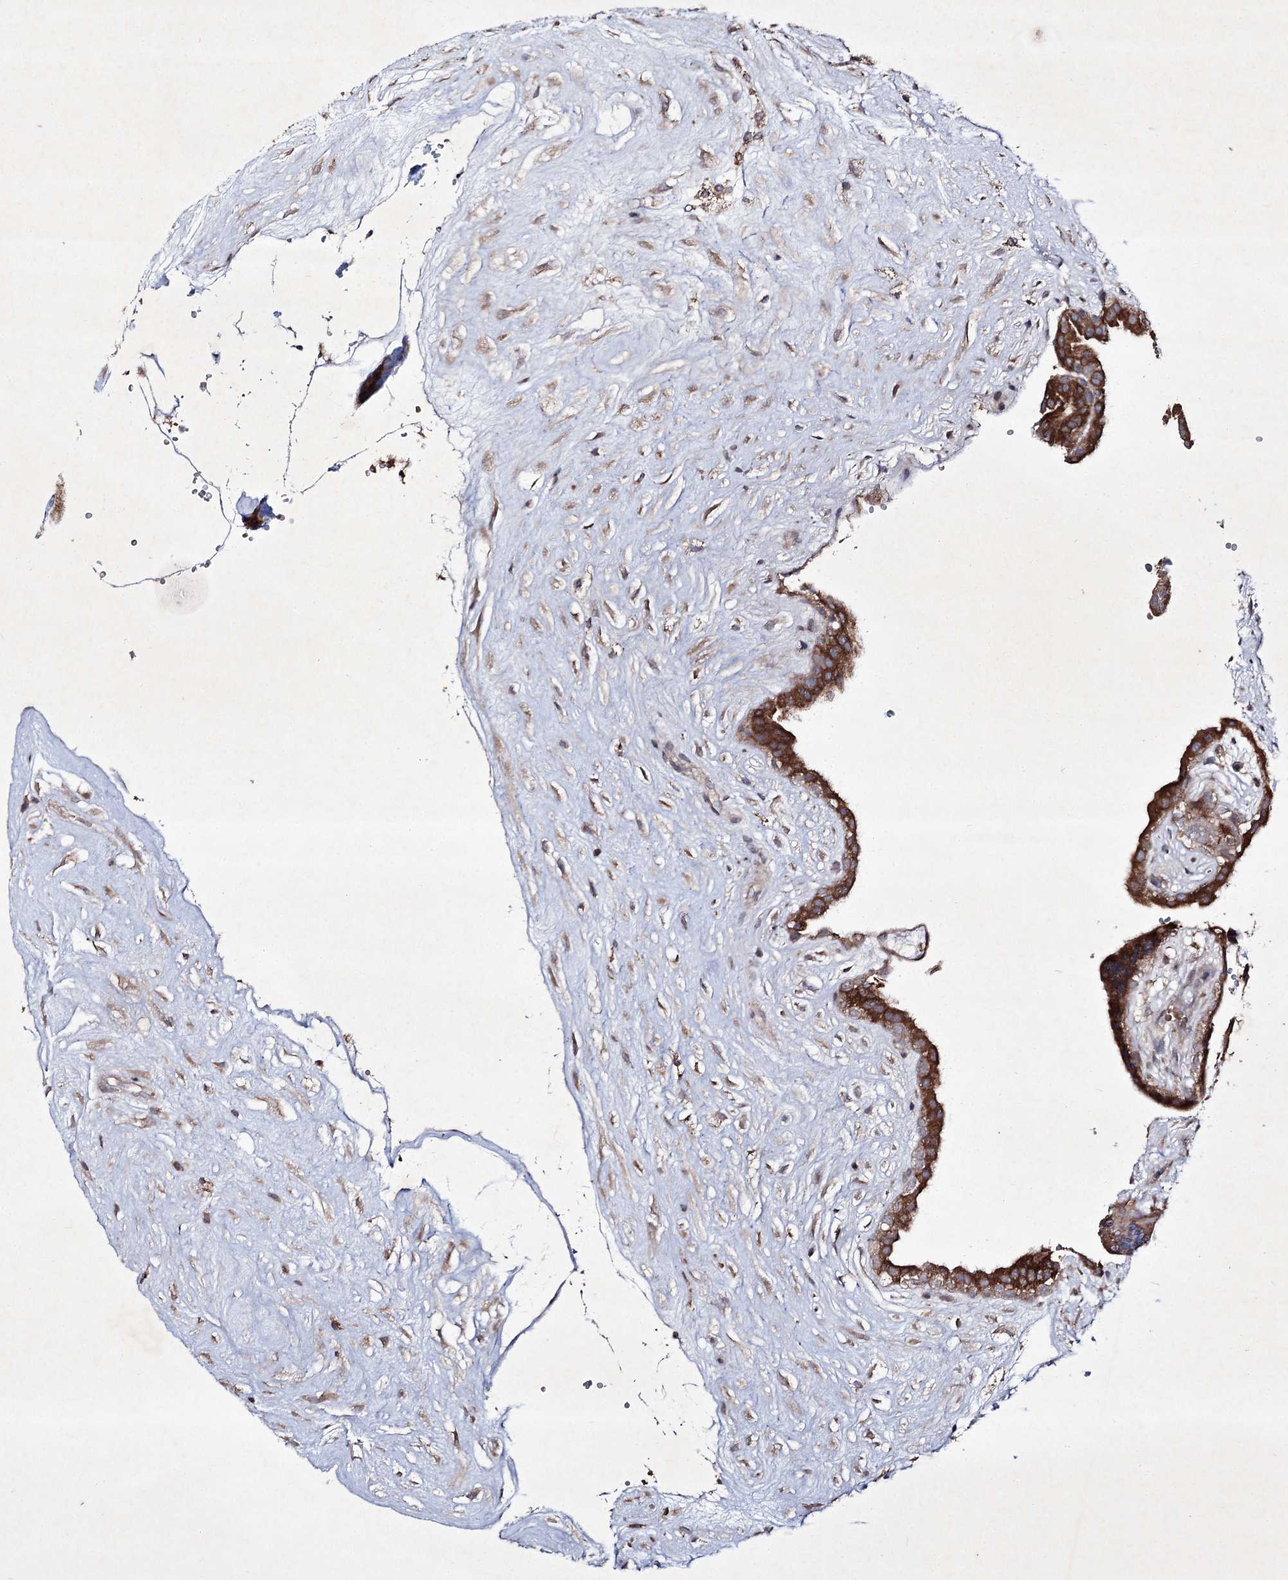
{"staining": {"intensity": "strong", "quantity": ">75%", "location": "cytoplasmic/membranous"}, "tissue": "placenta", "cell_type": "Trophoblastic cells", "image_type": "normal", "snomed": [{"axis": "morphology", "description": "Normal tissue, NOS"}, {"axis": "topography", "description": "Placenta"}], "caption": "Benign placenta was stained to show a protein in brown. There is high levels of strong cytoplasmic/membranous staining in approximately >75% of trophoblastic cells. (DAB = brown stain, brightfield microscopy at high magnification).", "gene": "ALG9", "patient": {"sex": "female", "age": 18}}